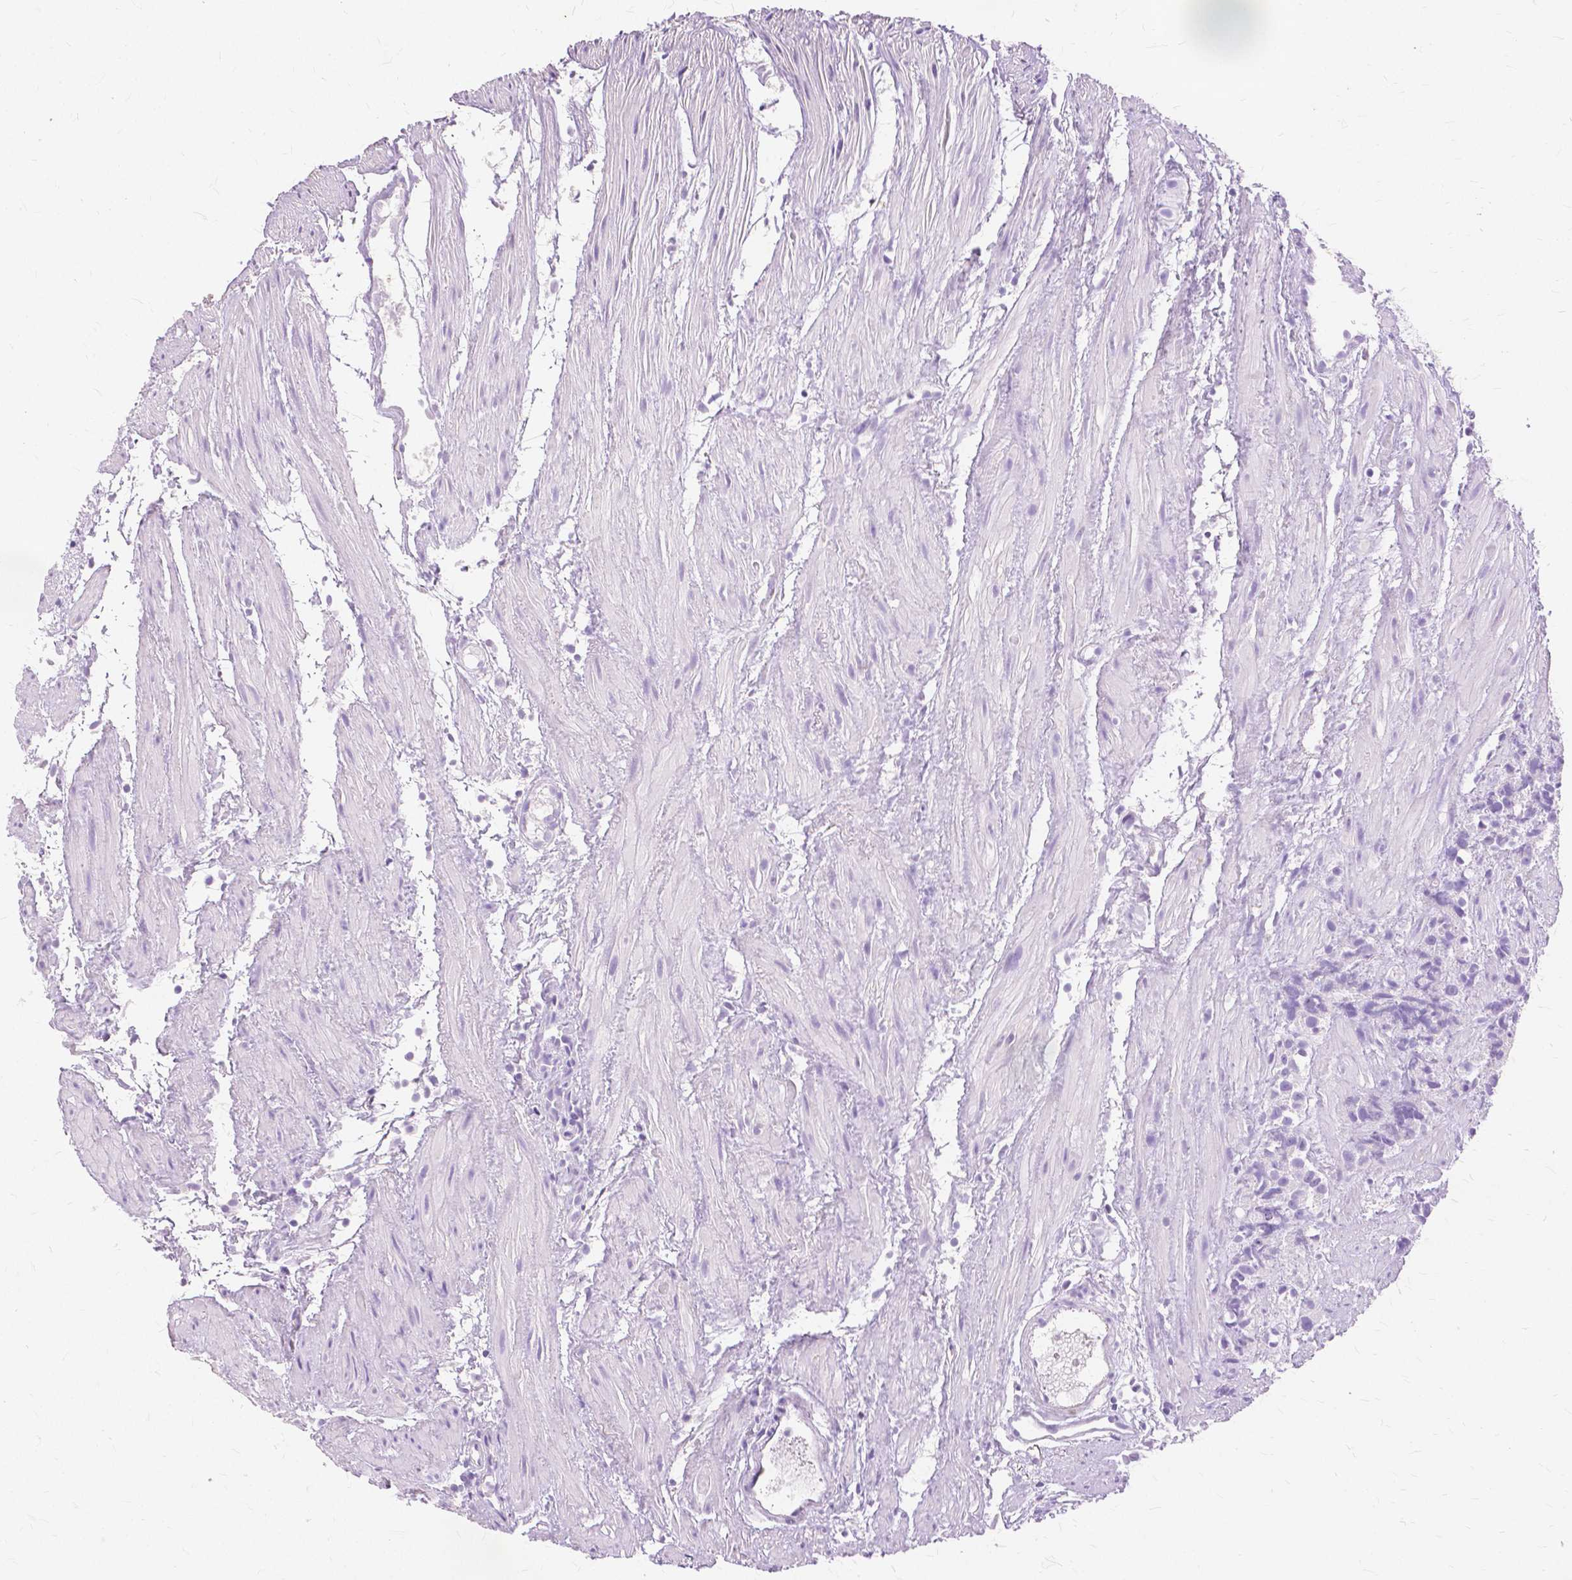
{"staining": {"intensity": "negative", "quantity": "none", "location": "none"}, "tissue": "prostate cancer", "cell_type": "Tumor cells", "image_type": "cancer", "snomed": [{"axis": "morphology", "description": "Adenocarcinoma, High grade"}, {"axis": "topography", "description": "Prostate"}], "caption": "DAB immunohistochemical staining of prostate adenocarcinoma (high-grade) demonstrates no significant staining in tumor cells.", "gene": "TGM1", "patient": {"sex": "male", "age": 68}}